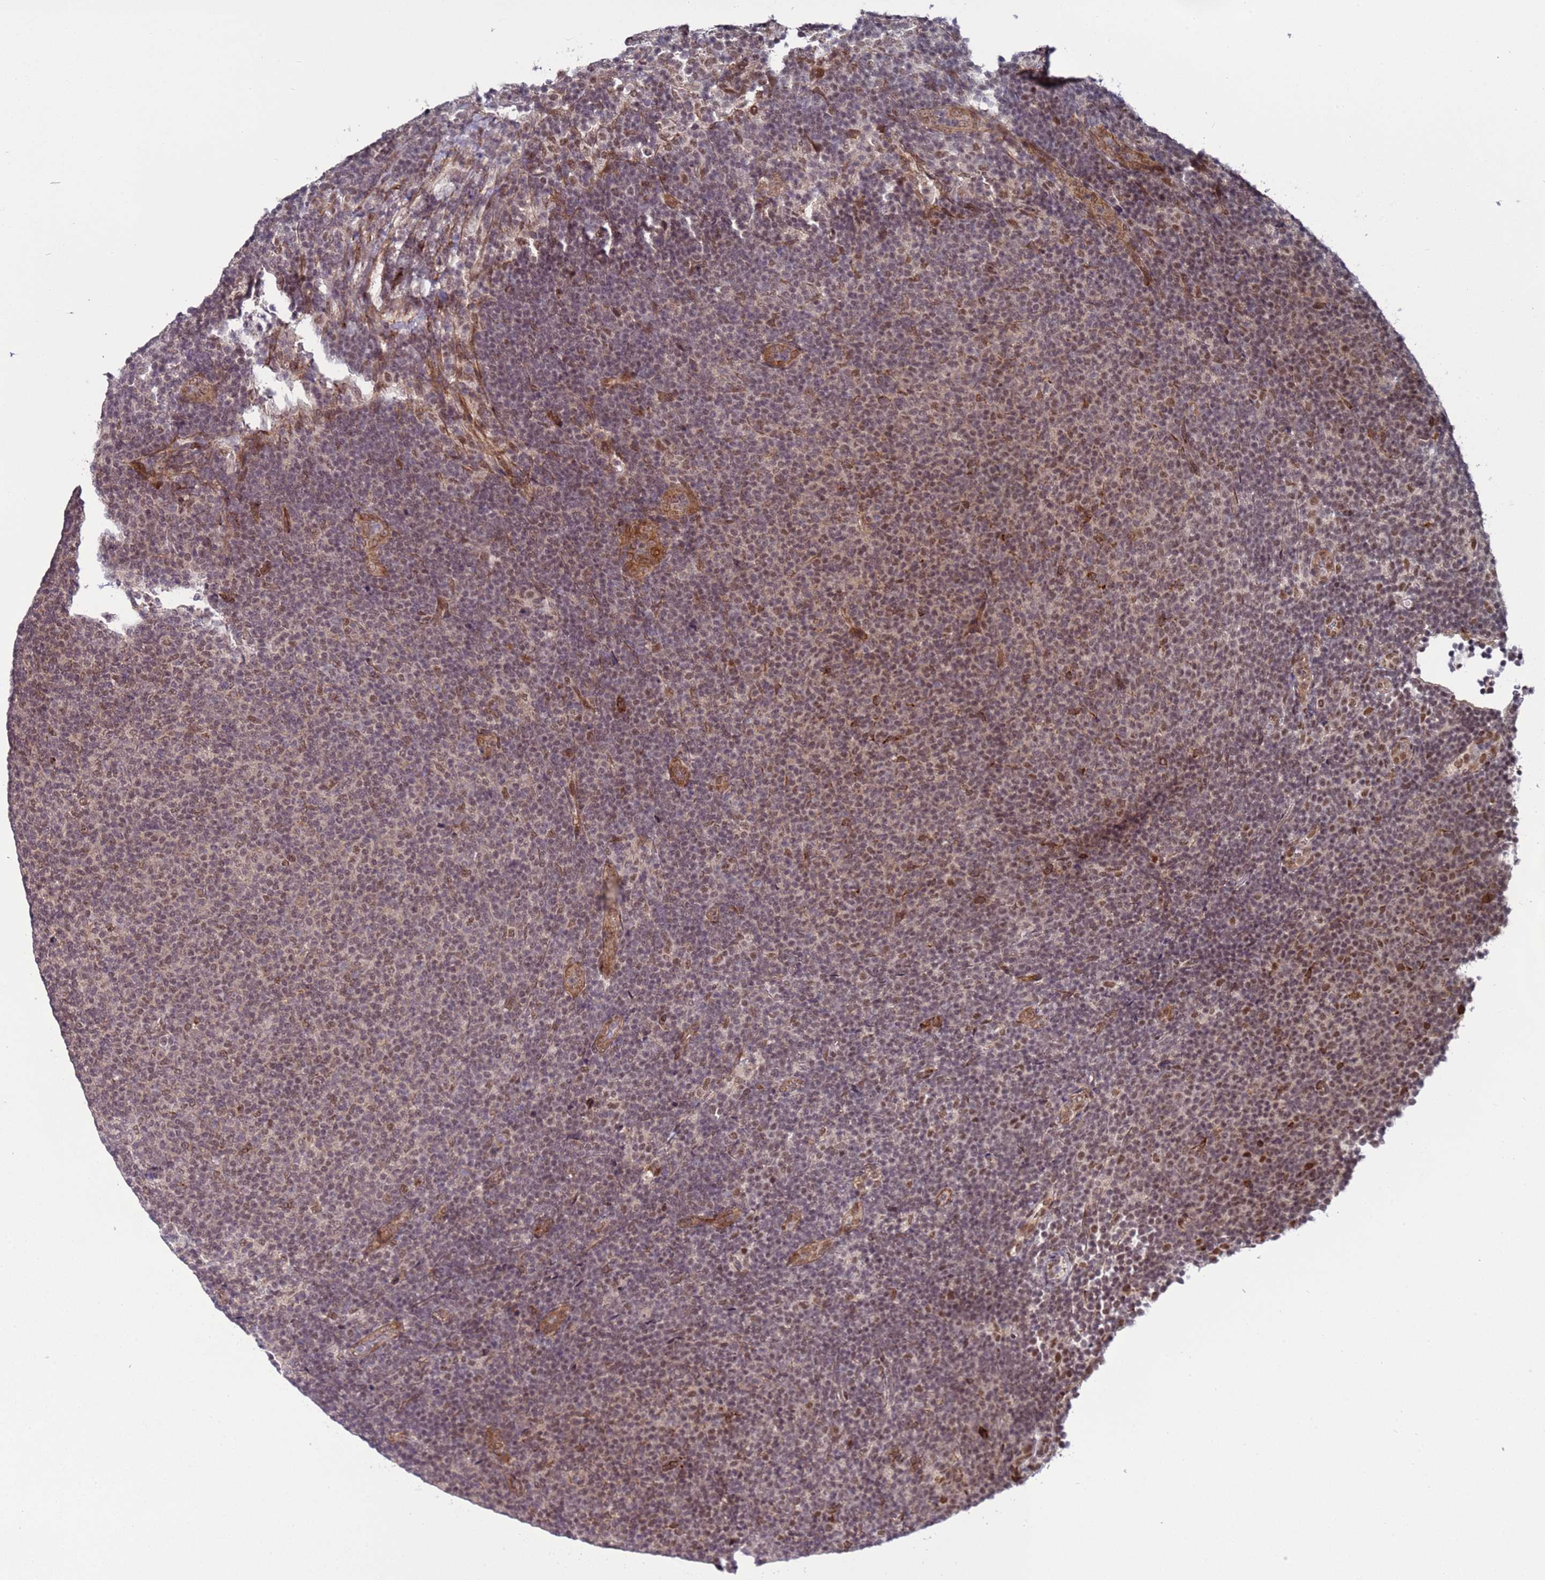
{"staining": {"intensity": "weak", "quantity": "25%-75%", "location": "nuclear"}, "tissue": "lymphoma", "cell_type": "Tumor cells", "image_type": "cancer", "snomed": [{"axis": "morphology", "description": "Malignant lymphoma, non-Hodgkin's type, Low grade"}, {"axis": "topography", "description": "Lymph node"}], "caption": "A brown stain shows weak nuclear expression of a protein in low-grade malignant lymphoma, non-Hodgkin's type tumor cells.", "gene": "POLR2D", "patient": {"sex": "male", "age": 66}}